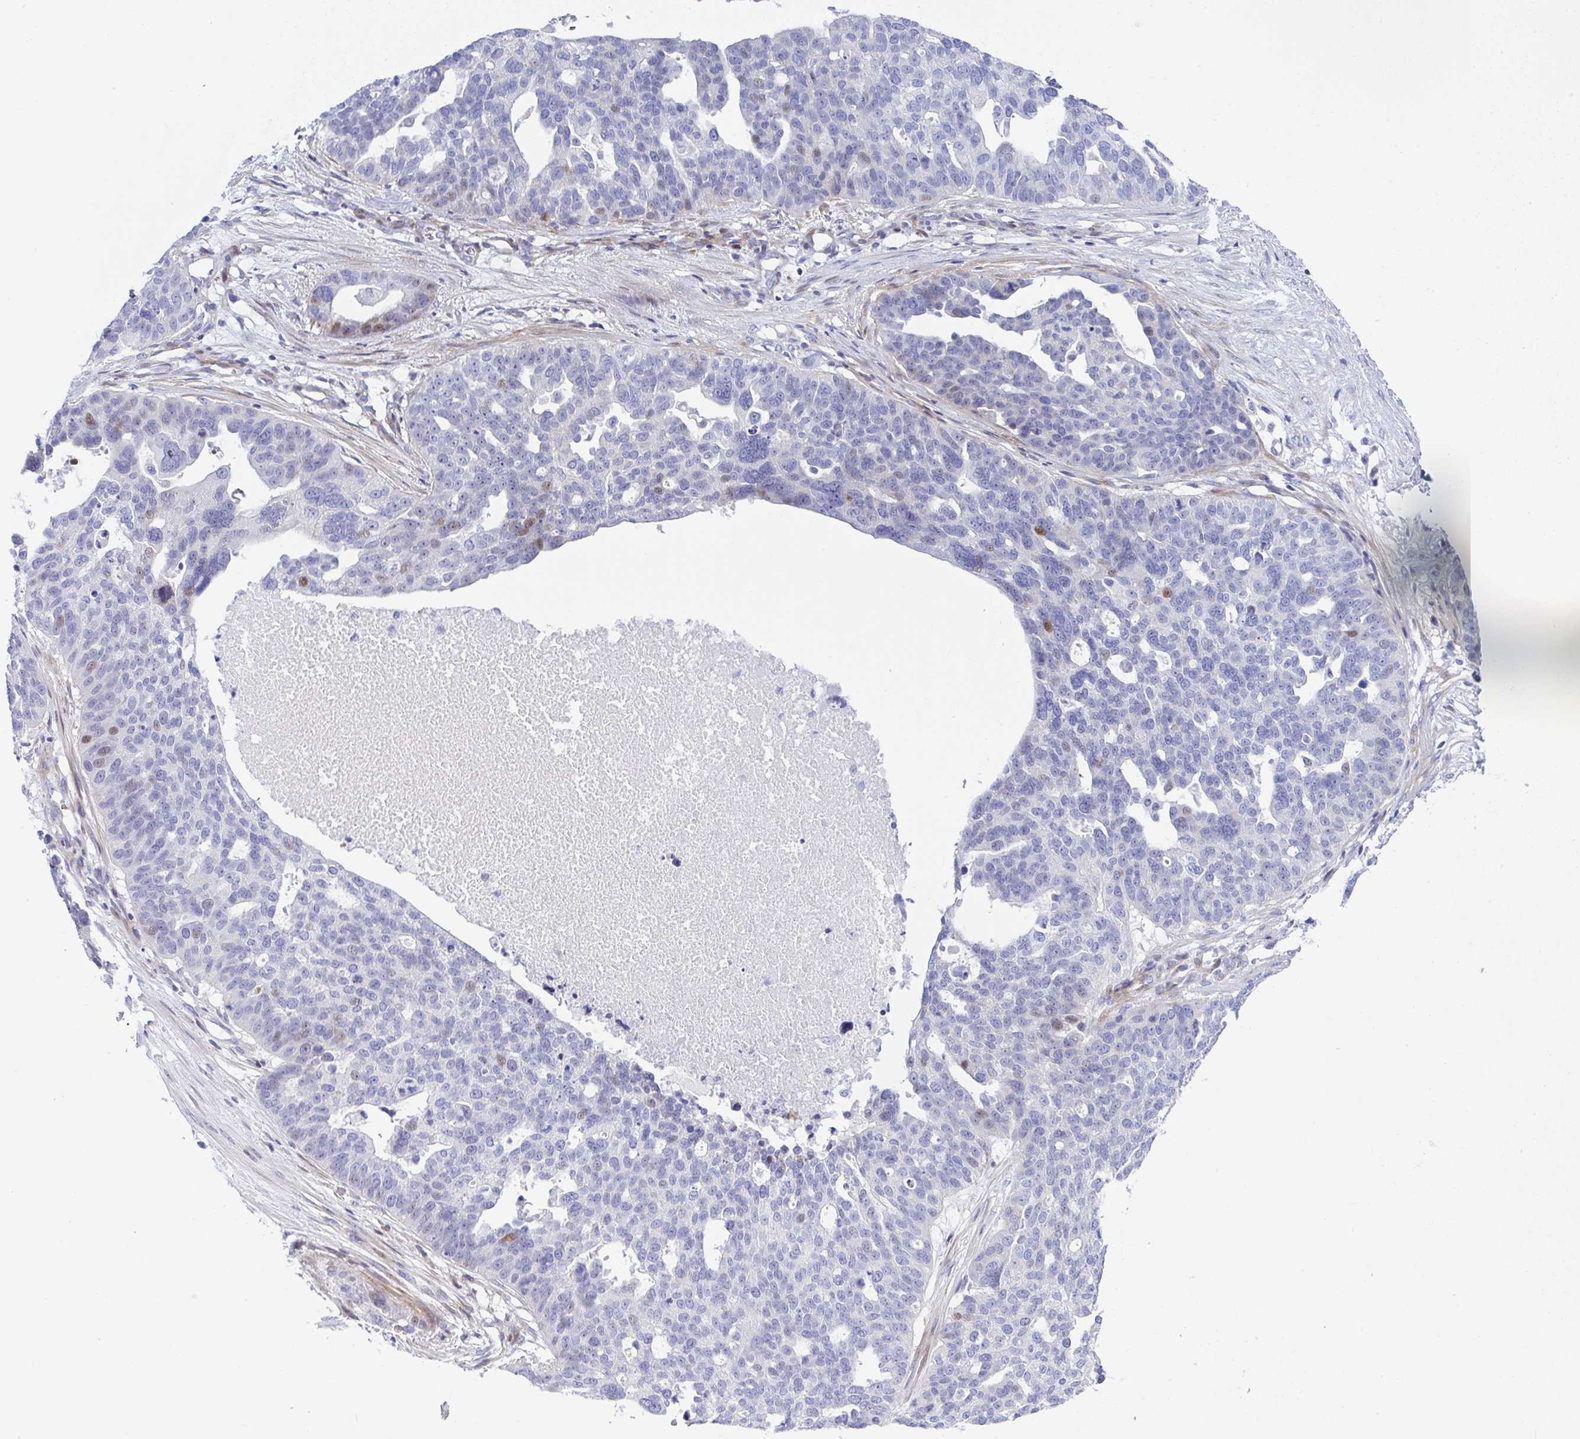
{"staining": {"intensity": "negative", "quantity": "none", "location": "none"}, "tissue": "ovarian cancer", "cell_type": "Tumor cells", "image_type": "cancer", "snomed": [{"axis": "morphology", "description": "Cystadenocarcinoma, serous, NOS"}, {"axis": "topography", "description": "Ovary"}], "caption": "Immunohistochemistry (IHC) histopathology image of human ovarian cancer (serous cystadenocarcinoma) stained for a protein (brown), which demonstrates no positivity in tumor cells.", "gene": "ZNF713", "patient": {"sex": "female", "age": 59}}